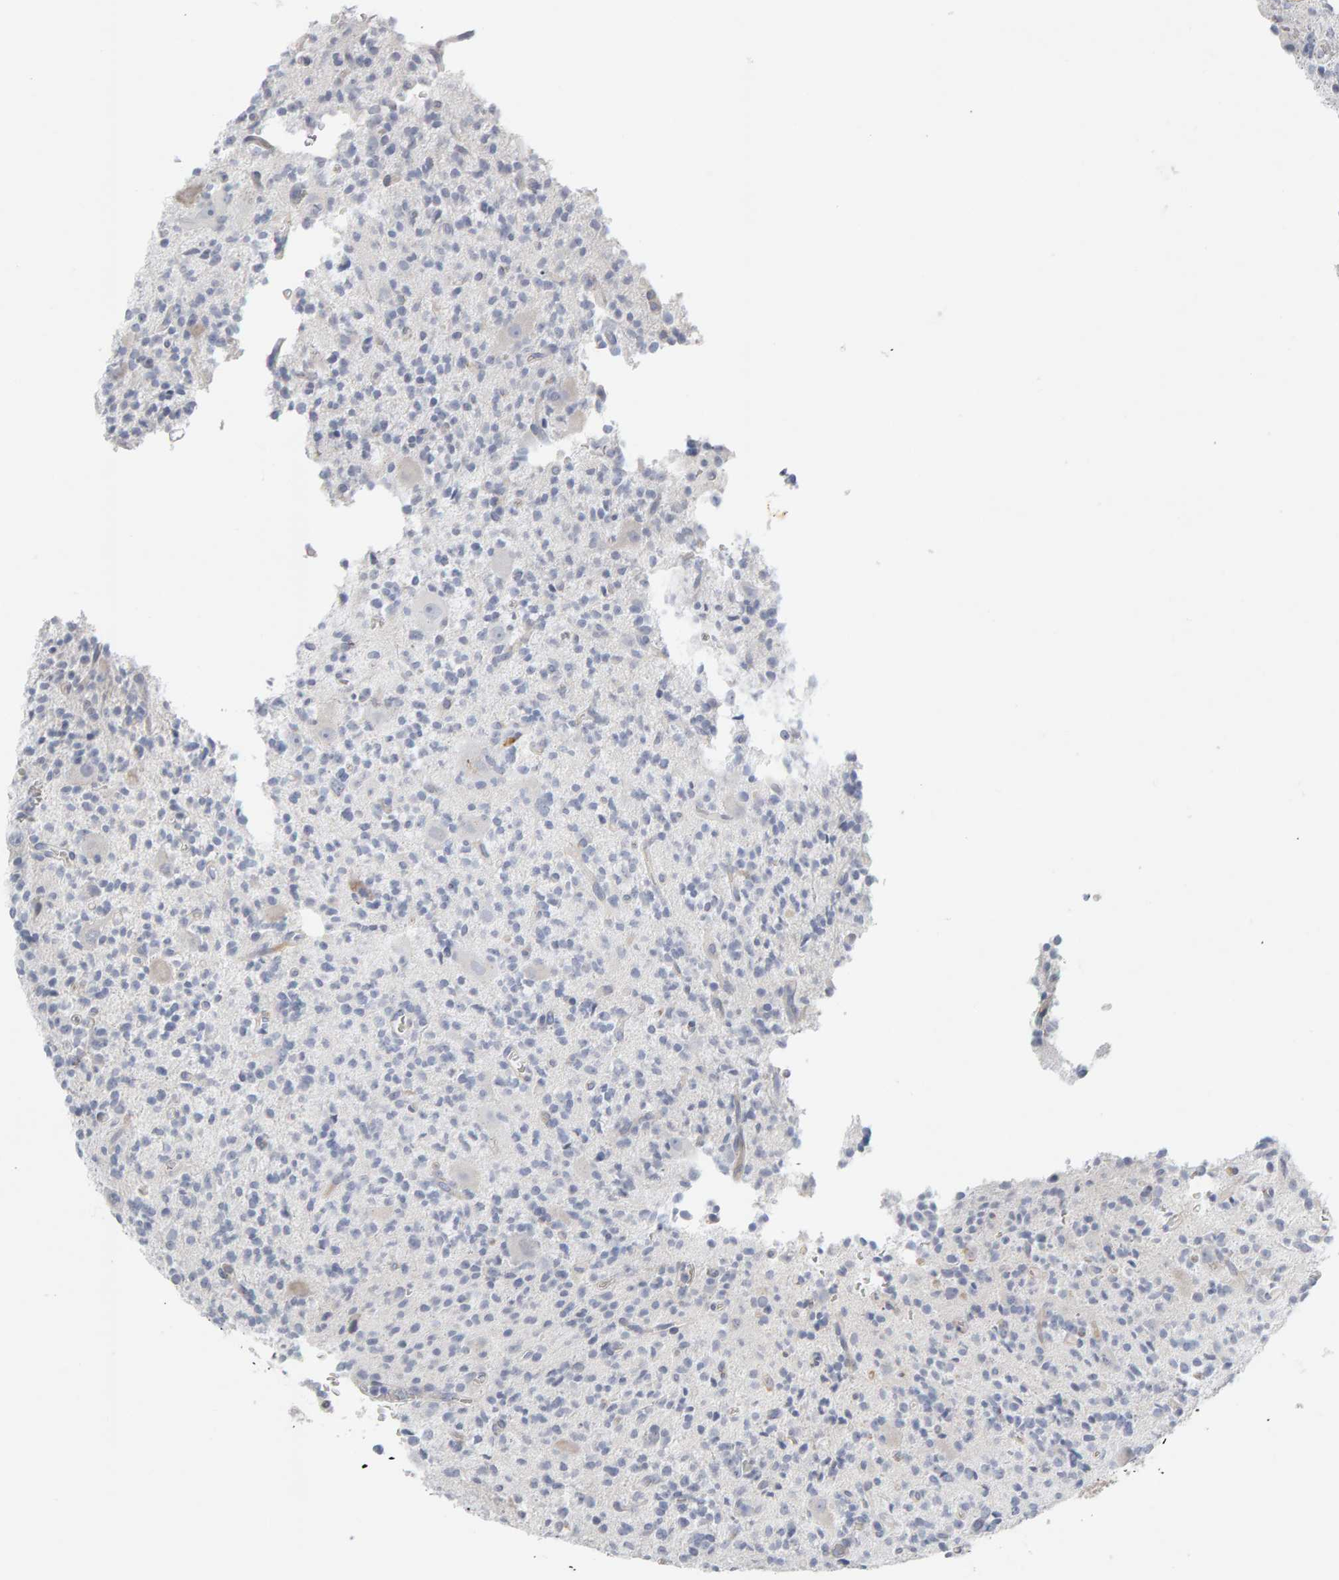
{"staining": {"intensity": "negative", "quantity": "none", "location": "none"}, "tissue": "glioma", "cell_type": "Tumor cells", "image_type": "cancer", "snomed": [{"axis": "morphology", "description": "Glioma, malignant, High grade"}, {"axis": "topography", "description": "Brain"}], "caption": "An IHC micrograph of glioma is shown. There is no staining in tumor cells of glioma. (DAB (3,3'-diaminobenzidine) IHC visualized using brightfield microscopy, high magnification).", "gene": "ENGASE", "patient": {"sex": "male", "age": 34}}